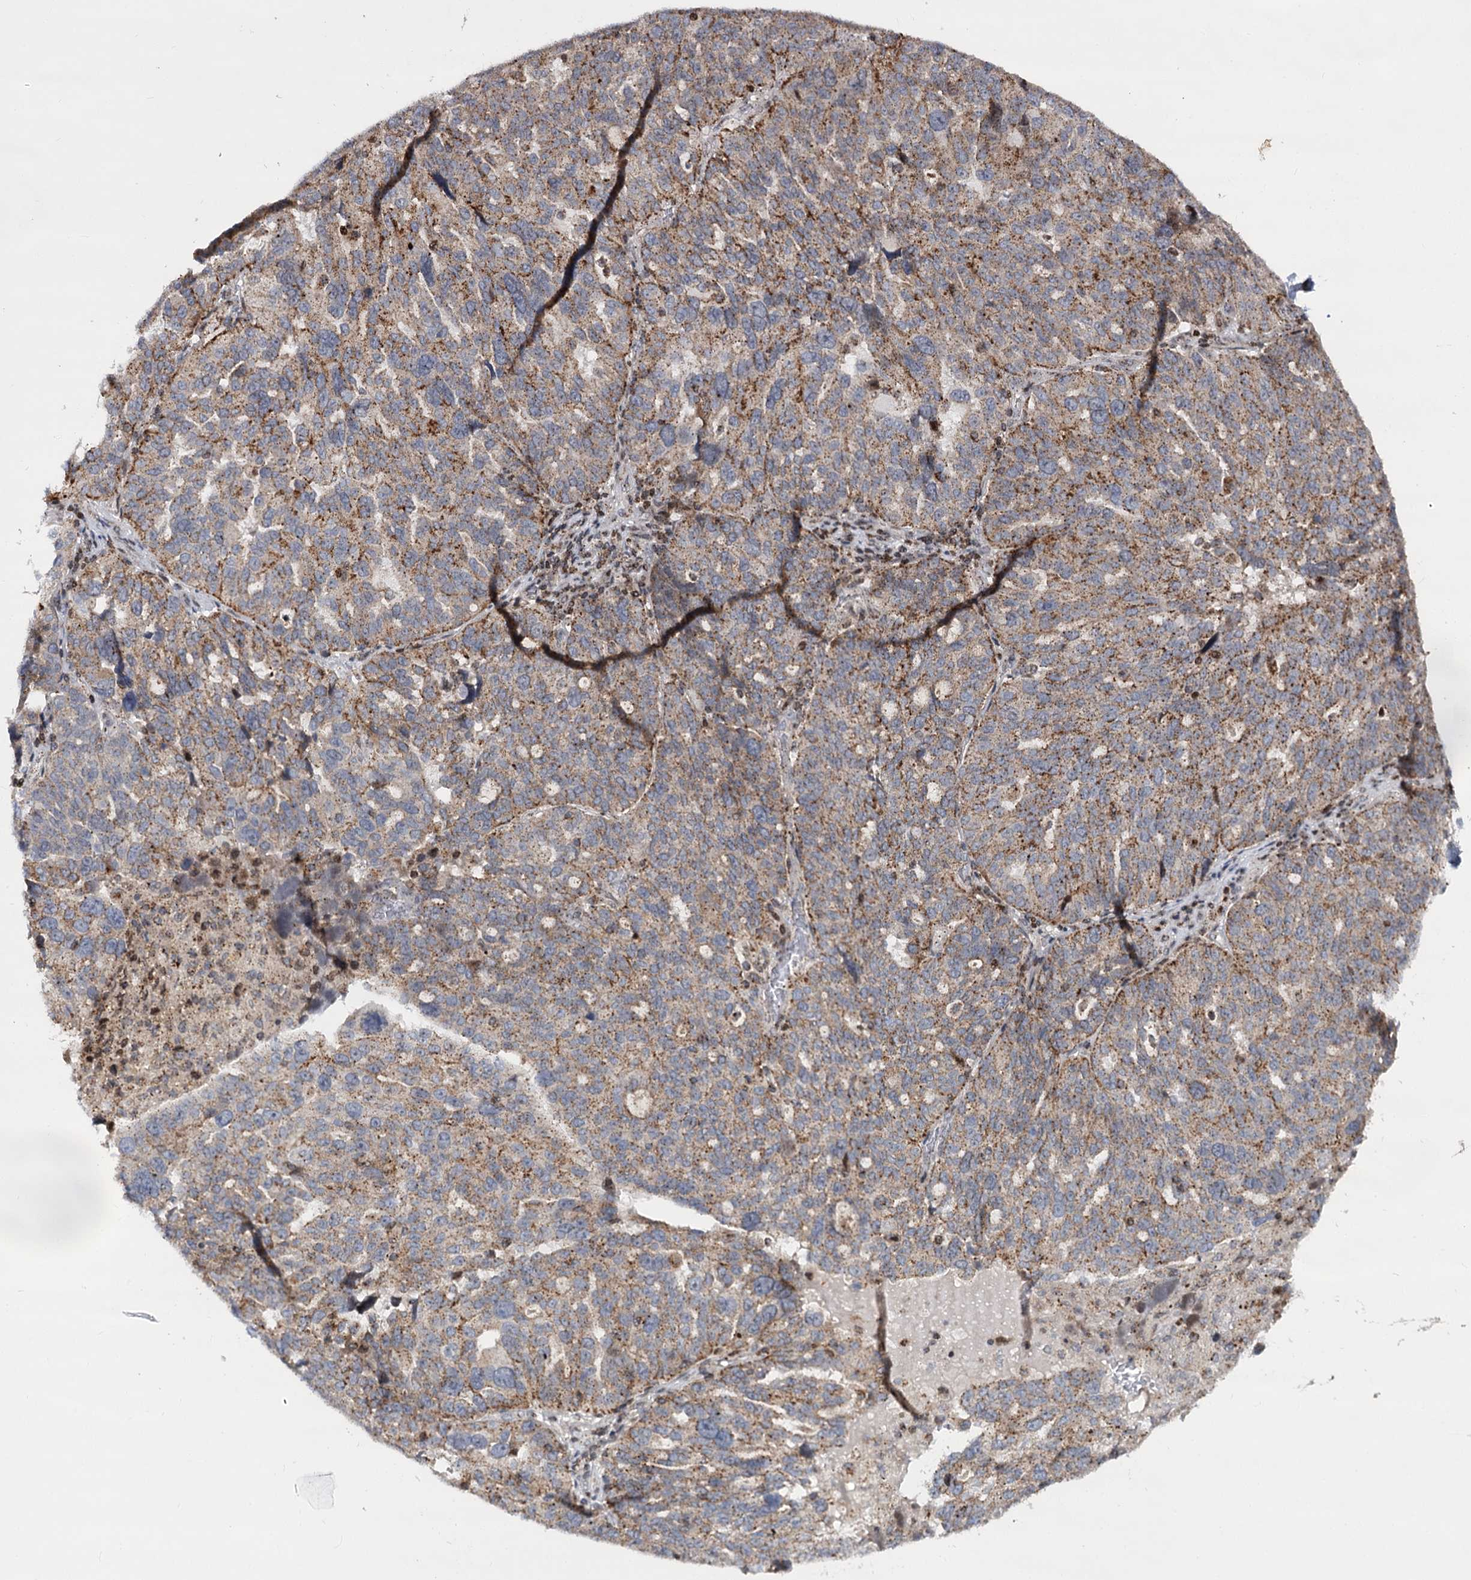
{"staining": {"intensity": "moderate", "quantity": ">75%", "location": "cytoplasmic/membranous"}, "tissue": "ovarian cancer", "cell_type": "Tumor cells", "image_type": "cancer", "snomed": [{"axis": "morphology", "description": "Cystadenocarcinoma, serous, NOS"}, {"axis": "topography", "description": "Ovary"}], "caption": "Ovarian serous cystadenocarcinoma was stained to show a protein in brown. There is medium levels of moderate cytoplasmic/membranous expression in about >75% of tumor cells.", "gene": "ZFYVE27", "patient": {"sex": "female", "age": 59}}